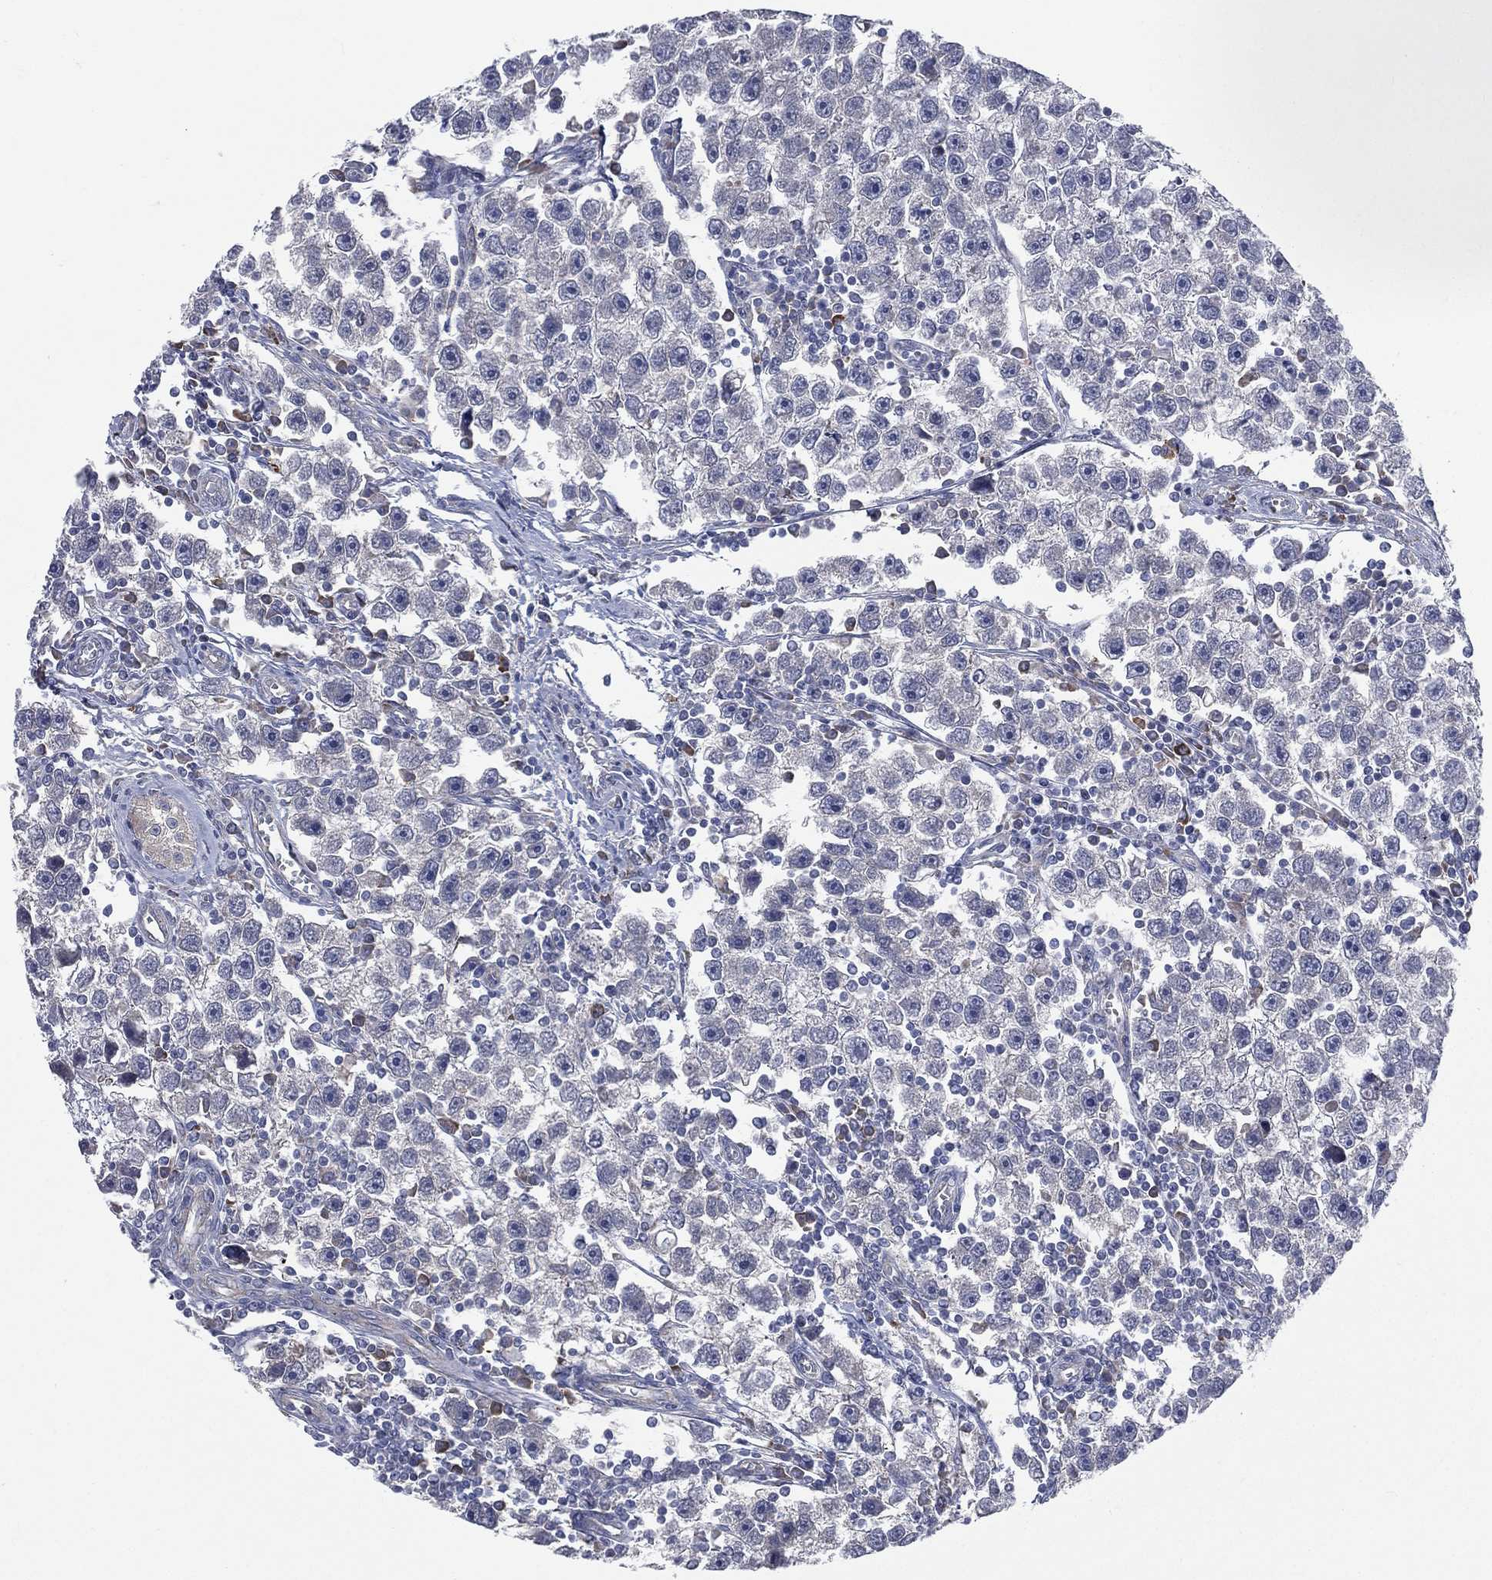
{"staining": {"intensity": "negative", "quantity": "none", "location": "none"}, "tissue": "testis cancer", "cell_type": "Tumor cells", "image_type": "cancer", "snomed": [{"axis": "morphology", "description": "Seminoma, NOS"}, {"axis": "topography", "description": "Testis"}], "caption": "There is no significant staining in tumor cells of testis cancer.", "gene": "CCDC159", "patient": {"sex": "male", "age": 30}}